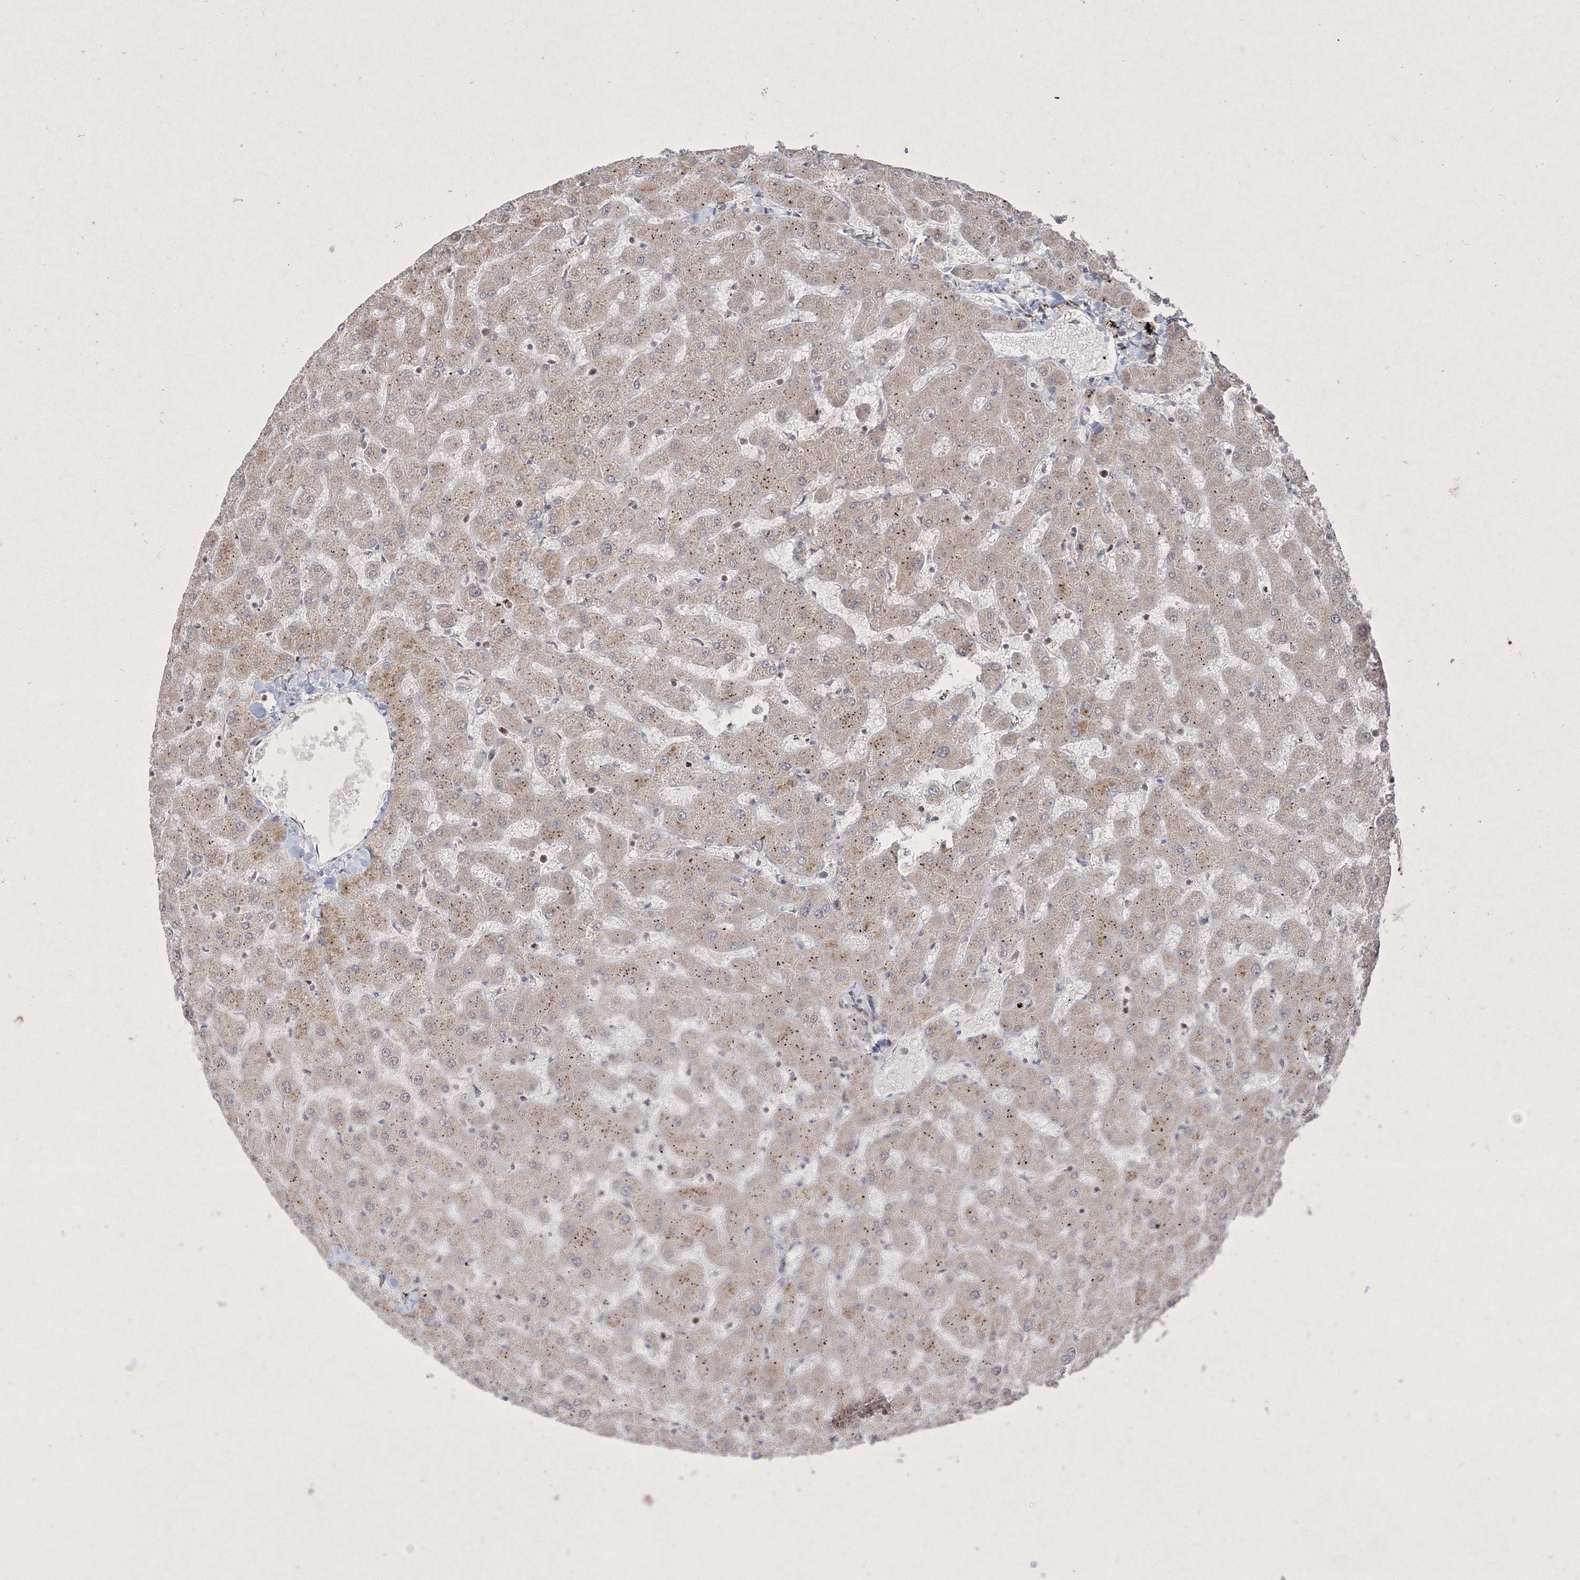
{"staining": {"intensity": "negative", "quantity": "none", "location": "none"}, "tissue": "liver", "cell_type": "Cholangiocytes", "image_type": "normal", "snomed": [{"axis": "morphology", "description": "Normal tissue, NOS"}, {"axis": "topography", "description": "Liver"}], "caption": "IHC micrograph of unremarkable liver stained for a protein (brown), which demonstrates no expression in cholangiocytes.", "gene": "TAB1", "patient": {"sex": "female", "age": 63}}